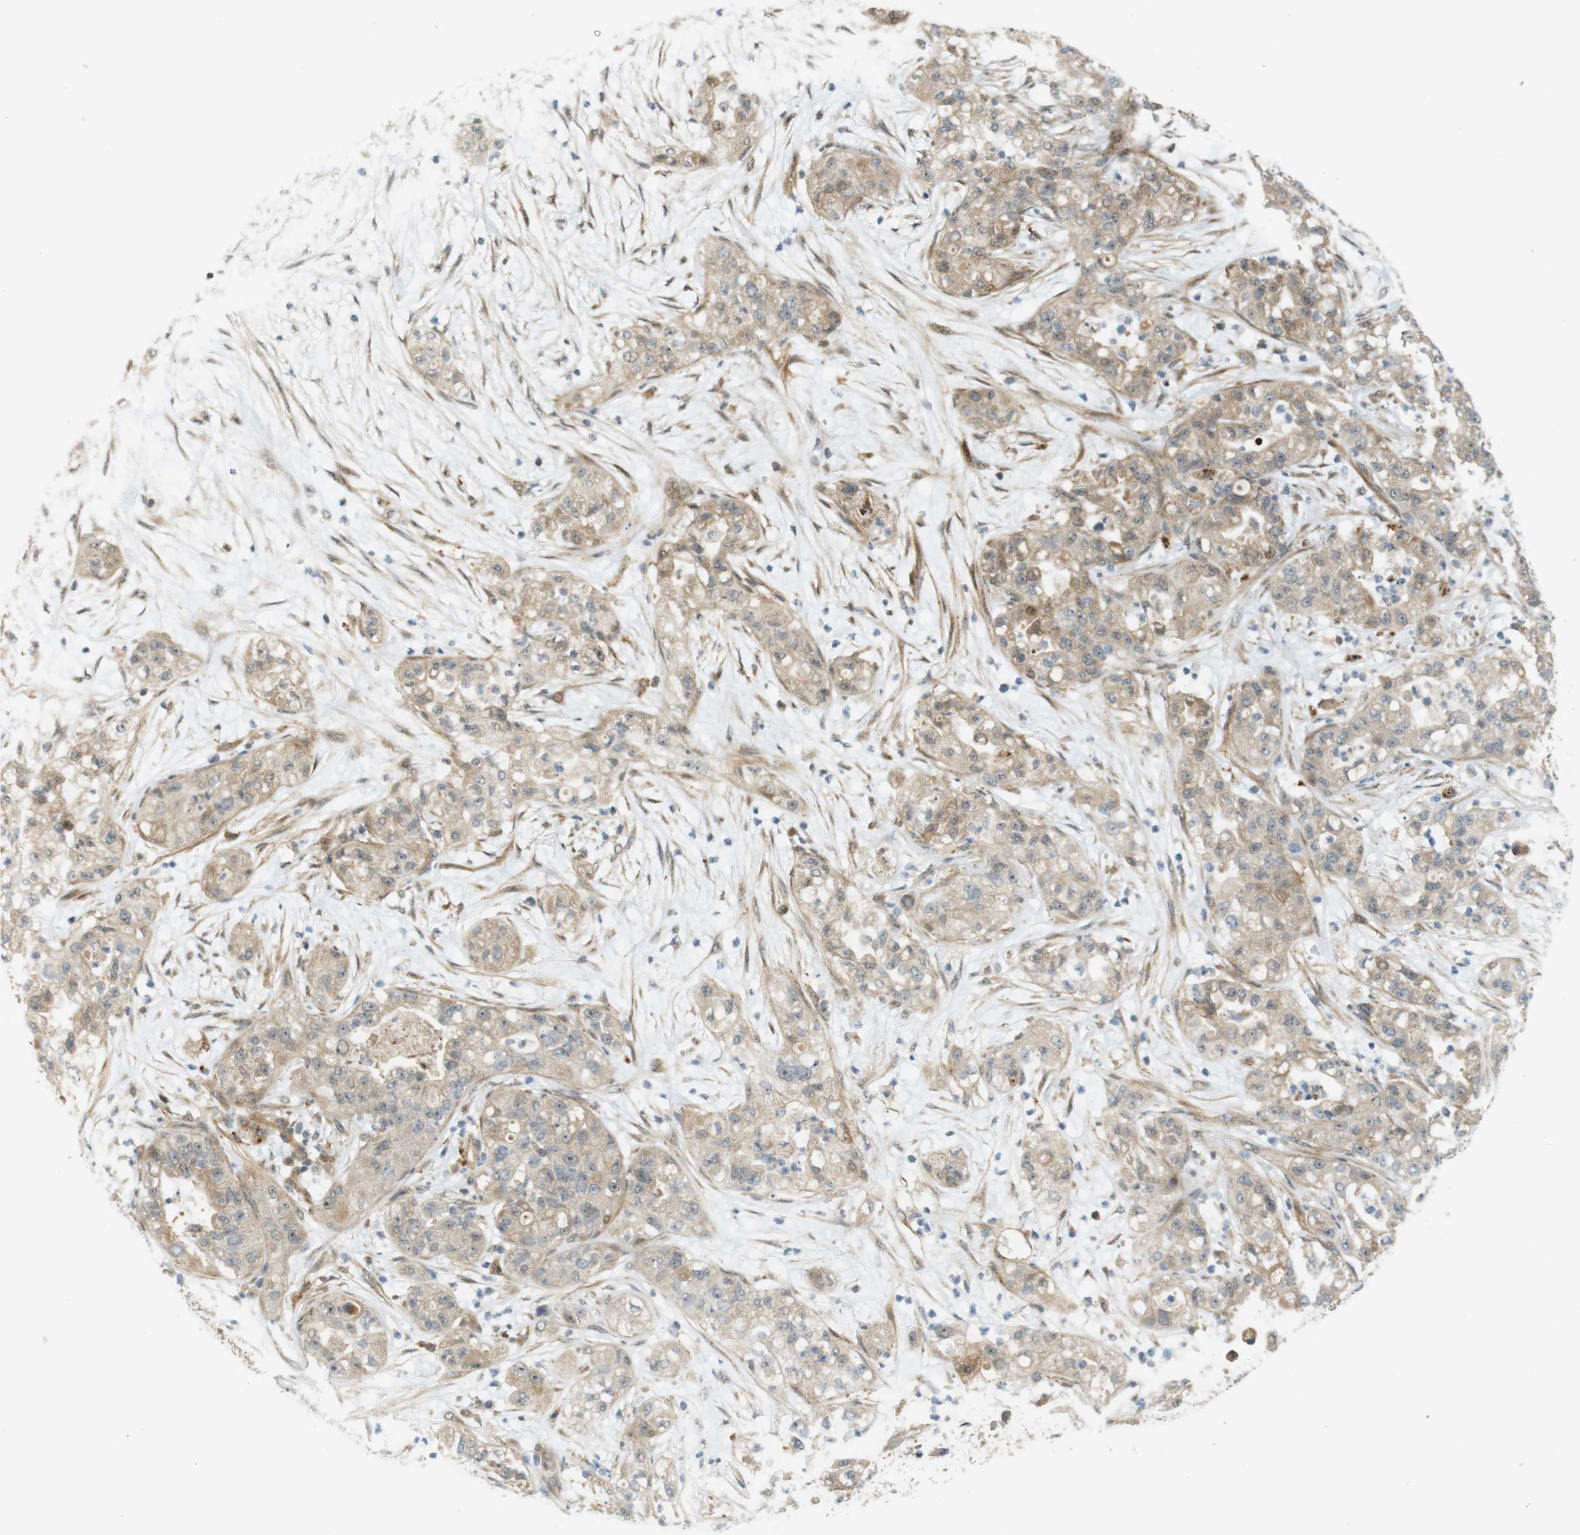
{"staining": {"intensity": "weak", "quantity": ">75%", "location": "cytoplasmic/membranous,nuclear"}, "tissue": "pancreatic cancer", "cell_type": "Tumor cells", "image_type": "cancer", "snomed": [{"axis": "morphology", "description": "Adenocarcinoma, NOS"}, {"axis": "topography", "description": "Pancreas"}], "caption": "A brown stain labels weak cytoplasmic/membranous and nuclear staining of a protein in pancreatic cancer (adenocarcinoma) tumor cells.", "gene": "TSPAN9", "patient": {"sex": "female", "age": 78}}